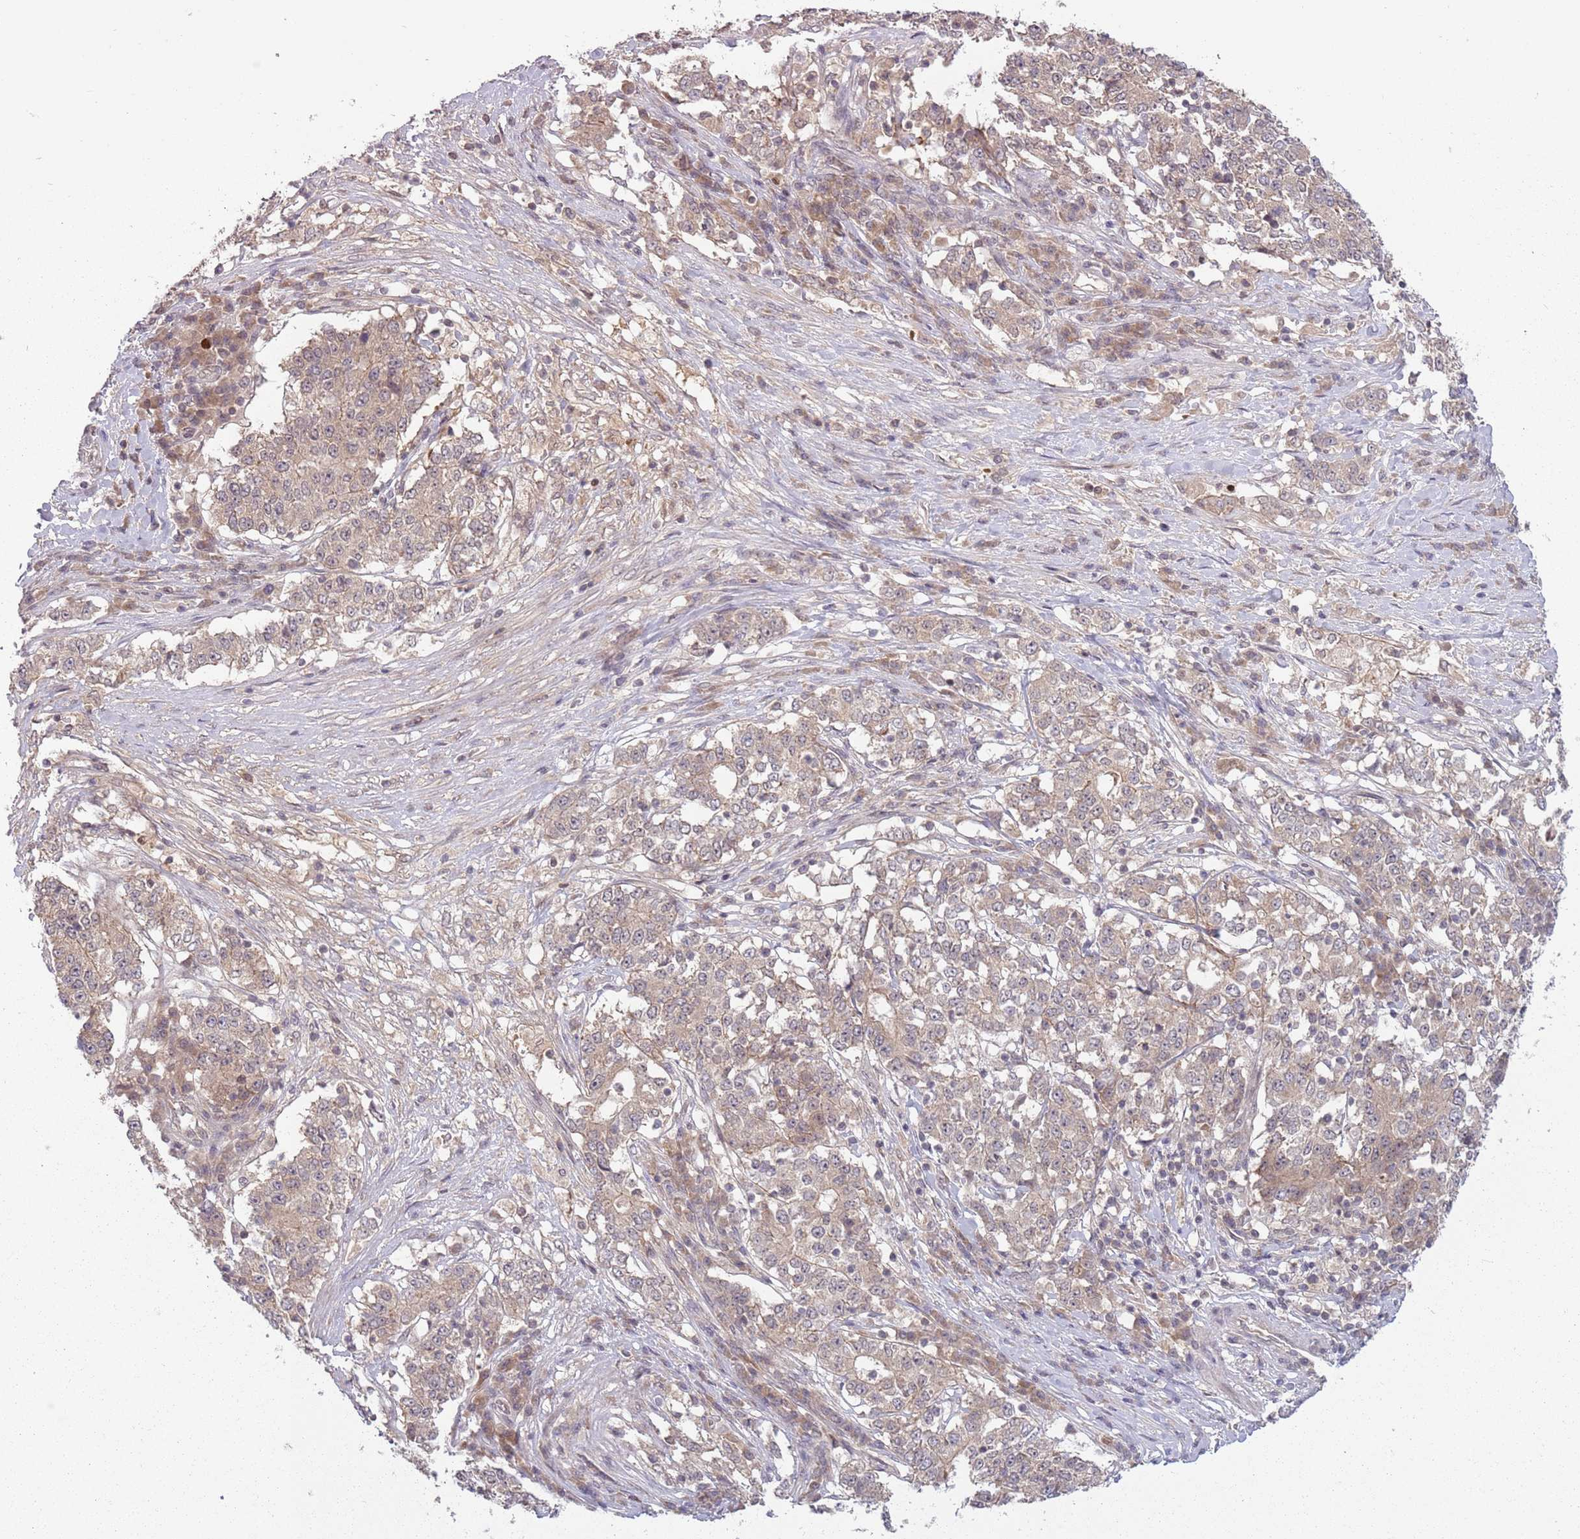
{"staining": {"intensity": "weak", "quantity": "<25%", "location": "cytoplasmic/membranous"}, "tissue": "stomach cancer", "cell_type": "Tumor cells", "image_type": "cancer", "snomed": [{"axis": "morphology", "description": "Adenocarcinoma, NOS"}, {"axis": "topography", "description": "Stomach"}], "caption": "Image shows no significant protein positivity in tumor cells of stomach cancer. Brightfield microscopy of immunohistochemistry stained with DAB (3,3'-diaminobenzidine) (brown) and hematoxylin (blue), captured at high magnification.", "gene": "ADAMTS3", "patient": {"sex": "male", "age": 59}}